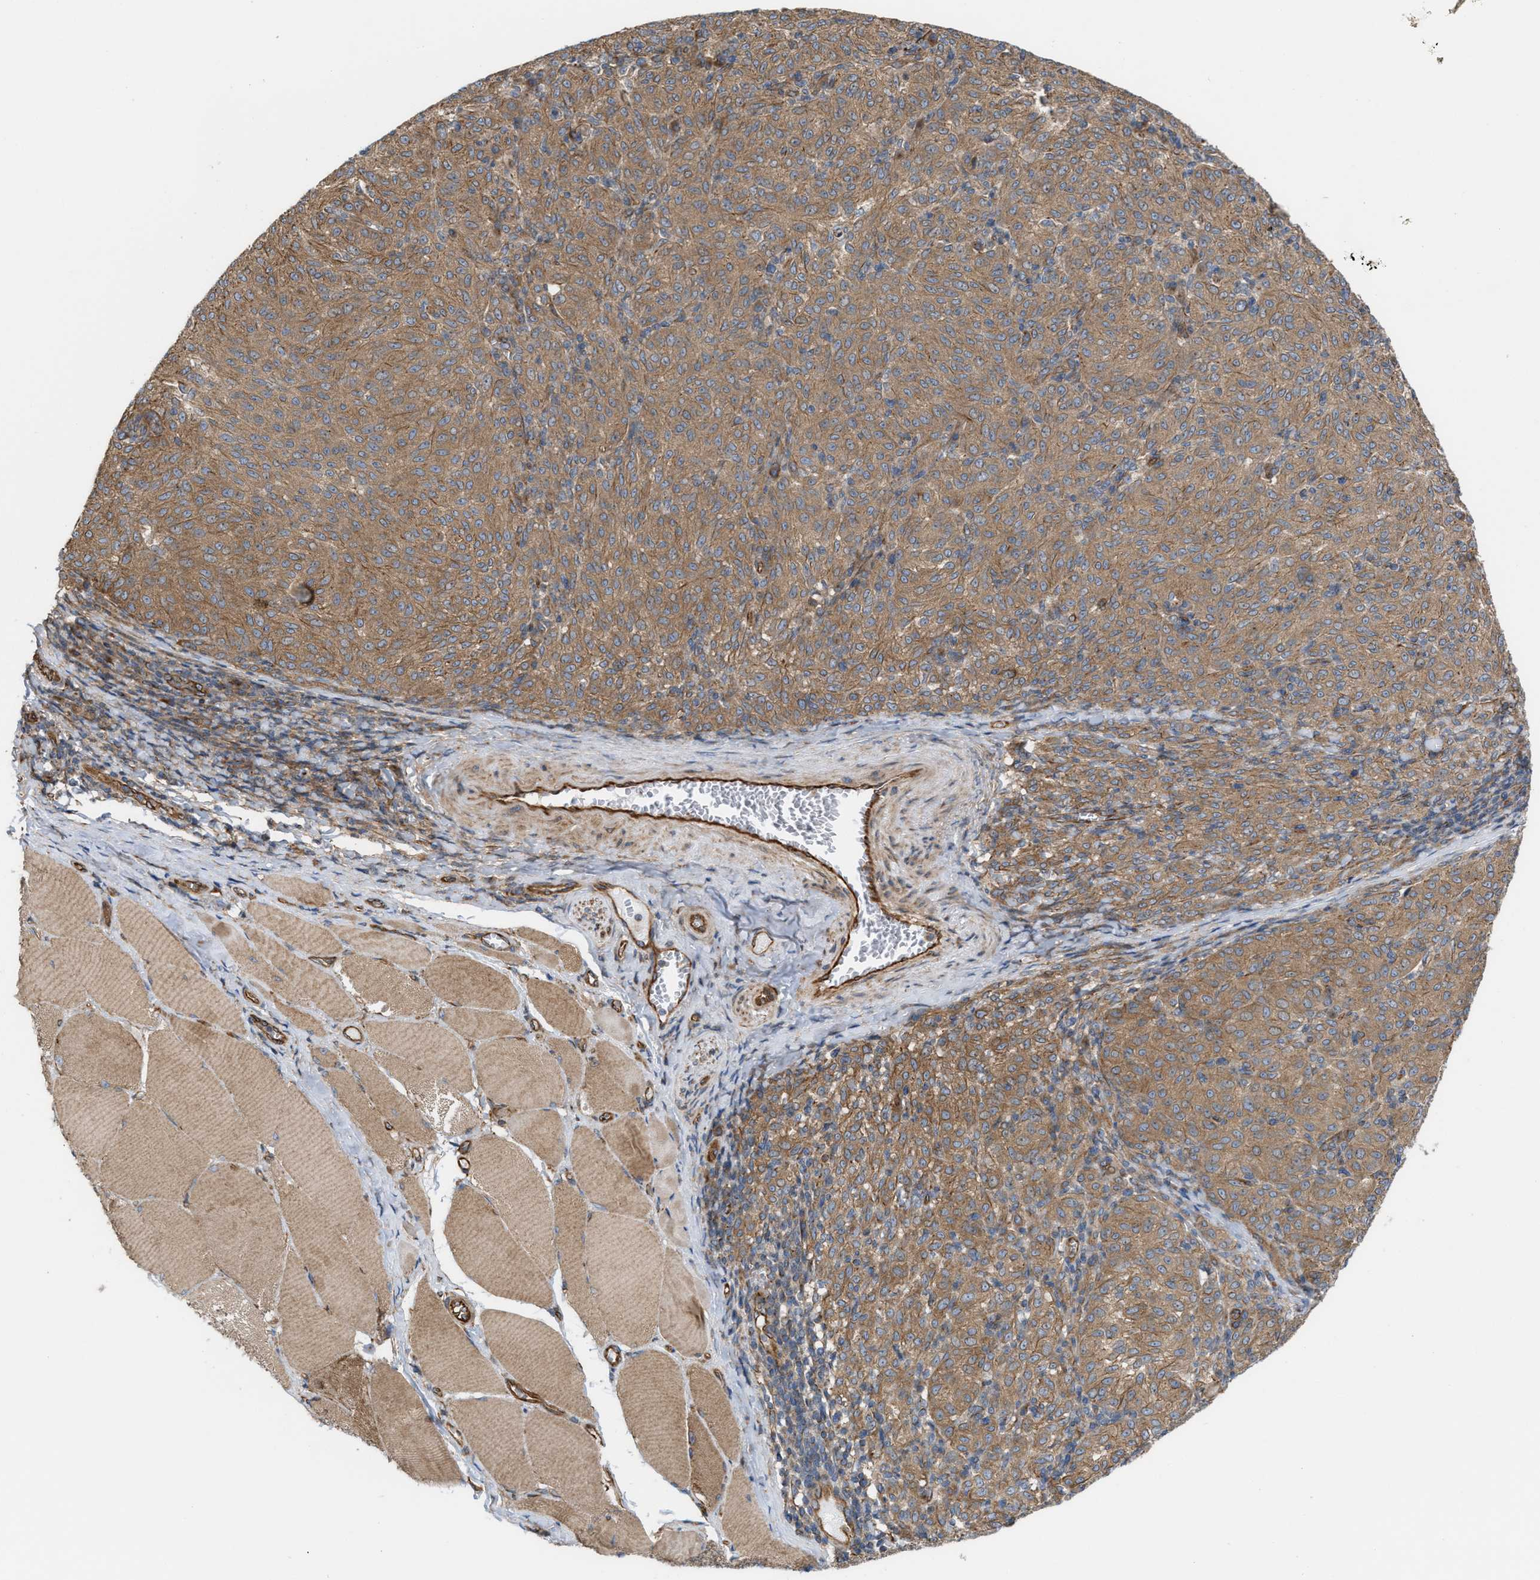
{"staining": {"intensity": "moderate", "quantity": ">75%", "location": "cytoplasmic/membranous"}, "tissue": "melanoma", "cell_type": "Tumor cells", "image_type": "cancer", "snomed": [{"axis": "morphology", "description": "Malignant melanoma, NOS"}, {"axis": "topography", "description": "Skin"}], "caption": "Protein staining demonstrates moderate cytoplasmic/membranous staining in approximately >75% of tumor cells in melanoma.", "gene": "EPS15L1", "patient": {"sex": "female", "age": 72}}